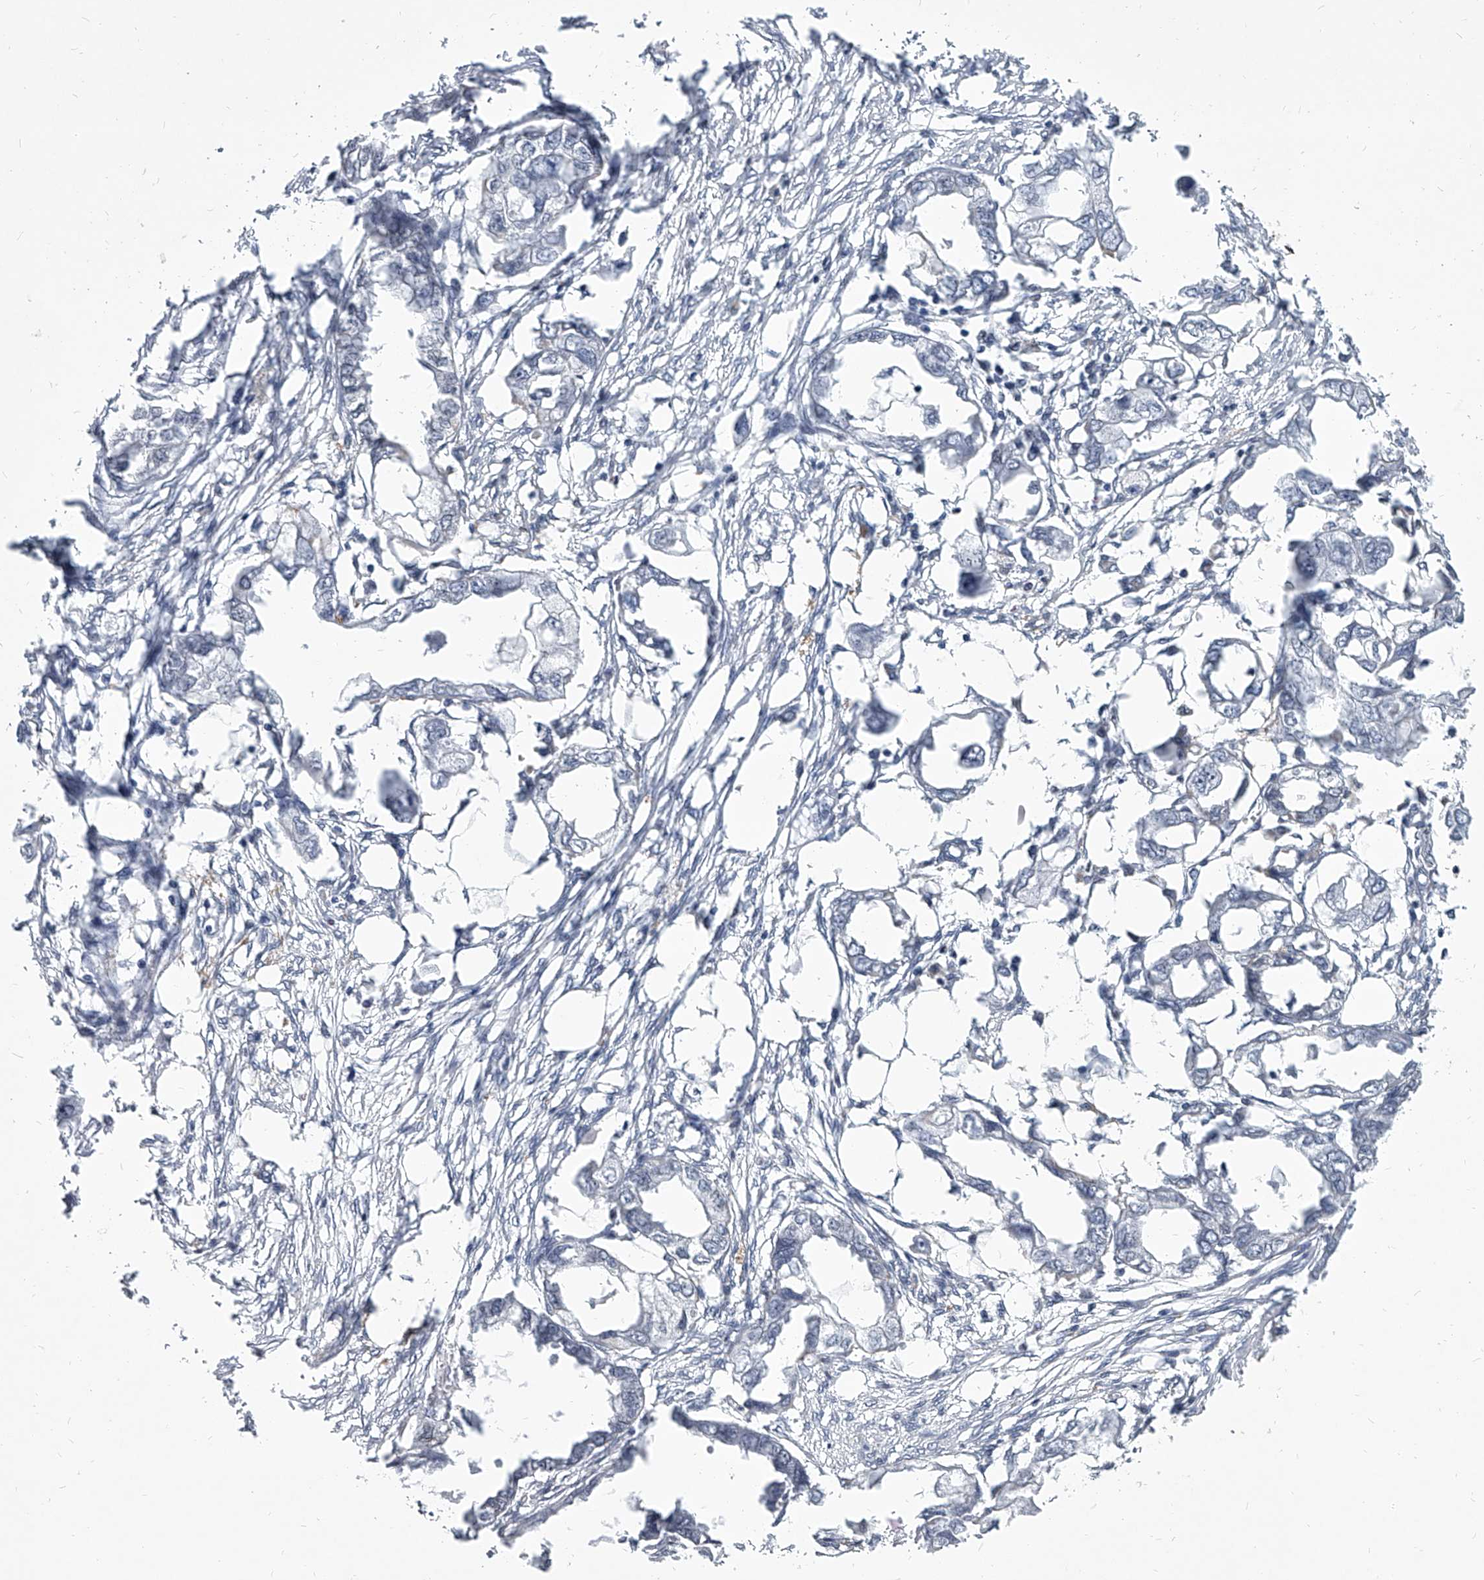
{"staining": {"intensity": "negative", "quantity": "none", "location": "none"}, "tissue": "endometrial cancer", "cell_type": "Tumor cells", "image_type": "cancer", "snomed": [{"axis": "morphology", "description": "Adenocarcinoma, NOS"}, {"axis": "morphology", "description": "Adenocarcinoma, metastatic, NOS"}, {"axis": "topography", "description": "Adipose tissue"}, {"axis": "topography", "description": "Endometrium"}], "caption": "The immunohistochemistry micrograph has no significant expression in tumor cells of endometrial cancer tissue.", "gene": "PPIL4", "patient": {"sex": "female", "age": 67}}